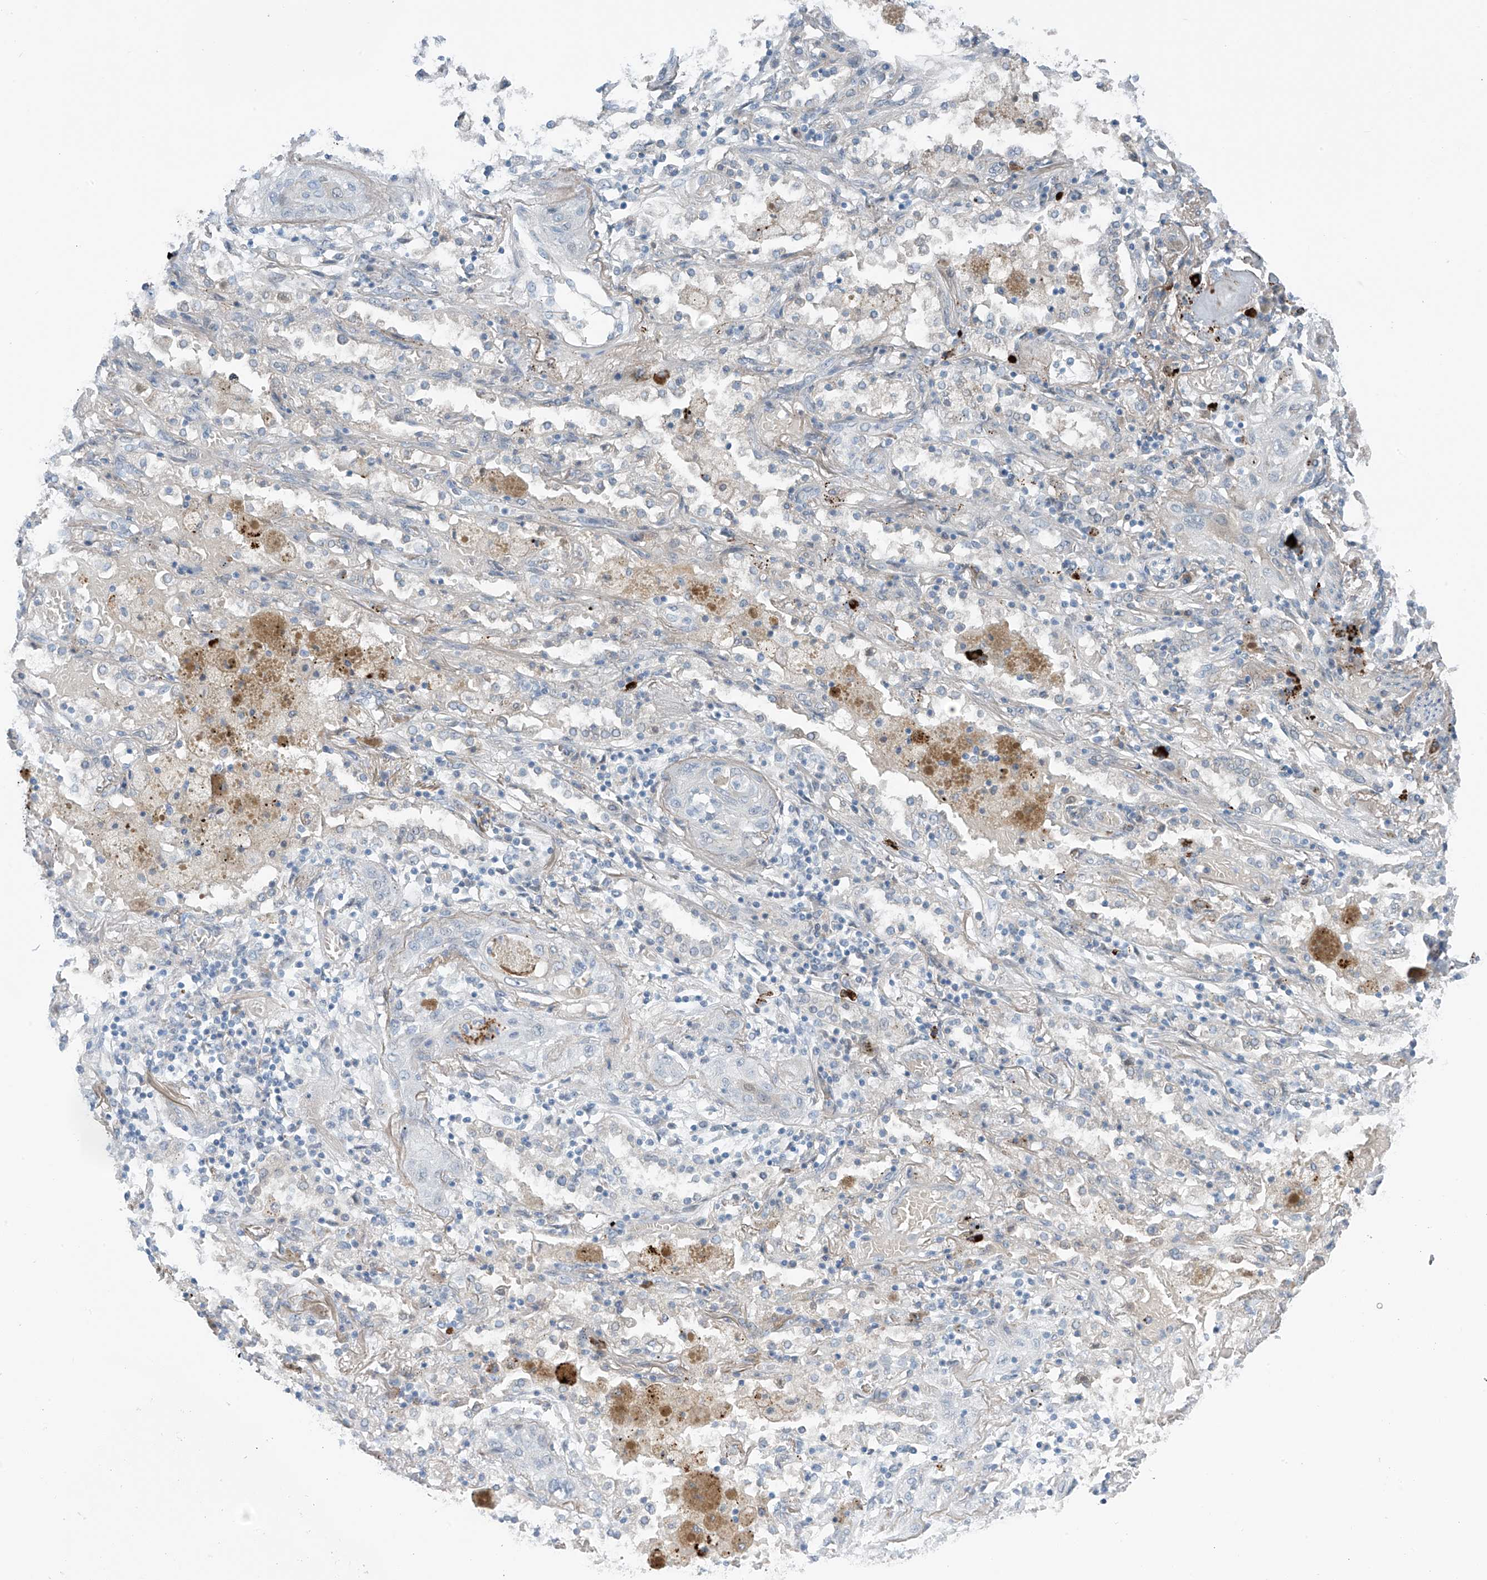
{"staining": {"intensity": "negative", "quantity": "none", "location": "none"}, "tissue": "lung cancer", "cell_type": "Tumor cells", "image_type": "cancer", "snomed": [{"axis": "morphology", "description": "Squamous cell carcinoma, NOS"}, {"axis": "topography", "description": "Lung"}], "caption": "A photomicrograph of lung cancer stained for a protein displays no brown staining in tumor cells.", "gene": "ZNF793", "patient": {"sex": "female", "age": 47}}